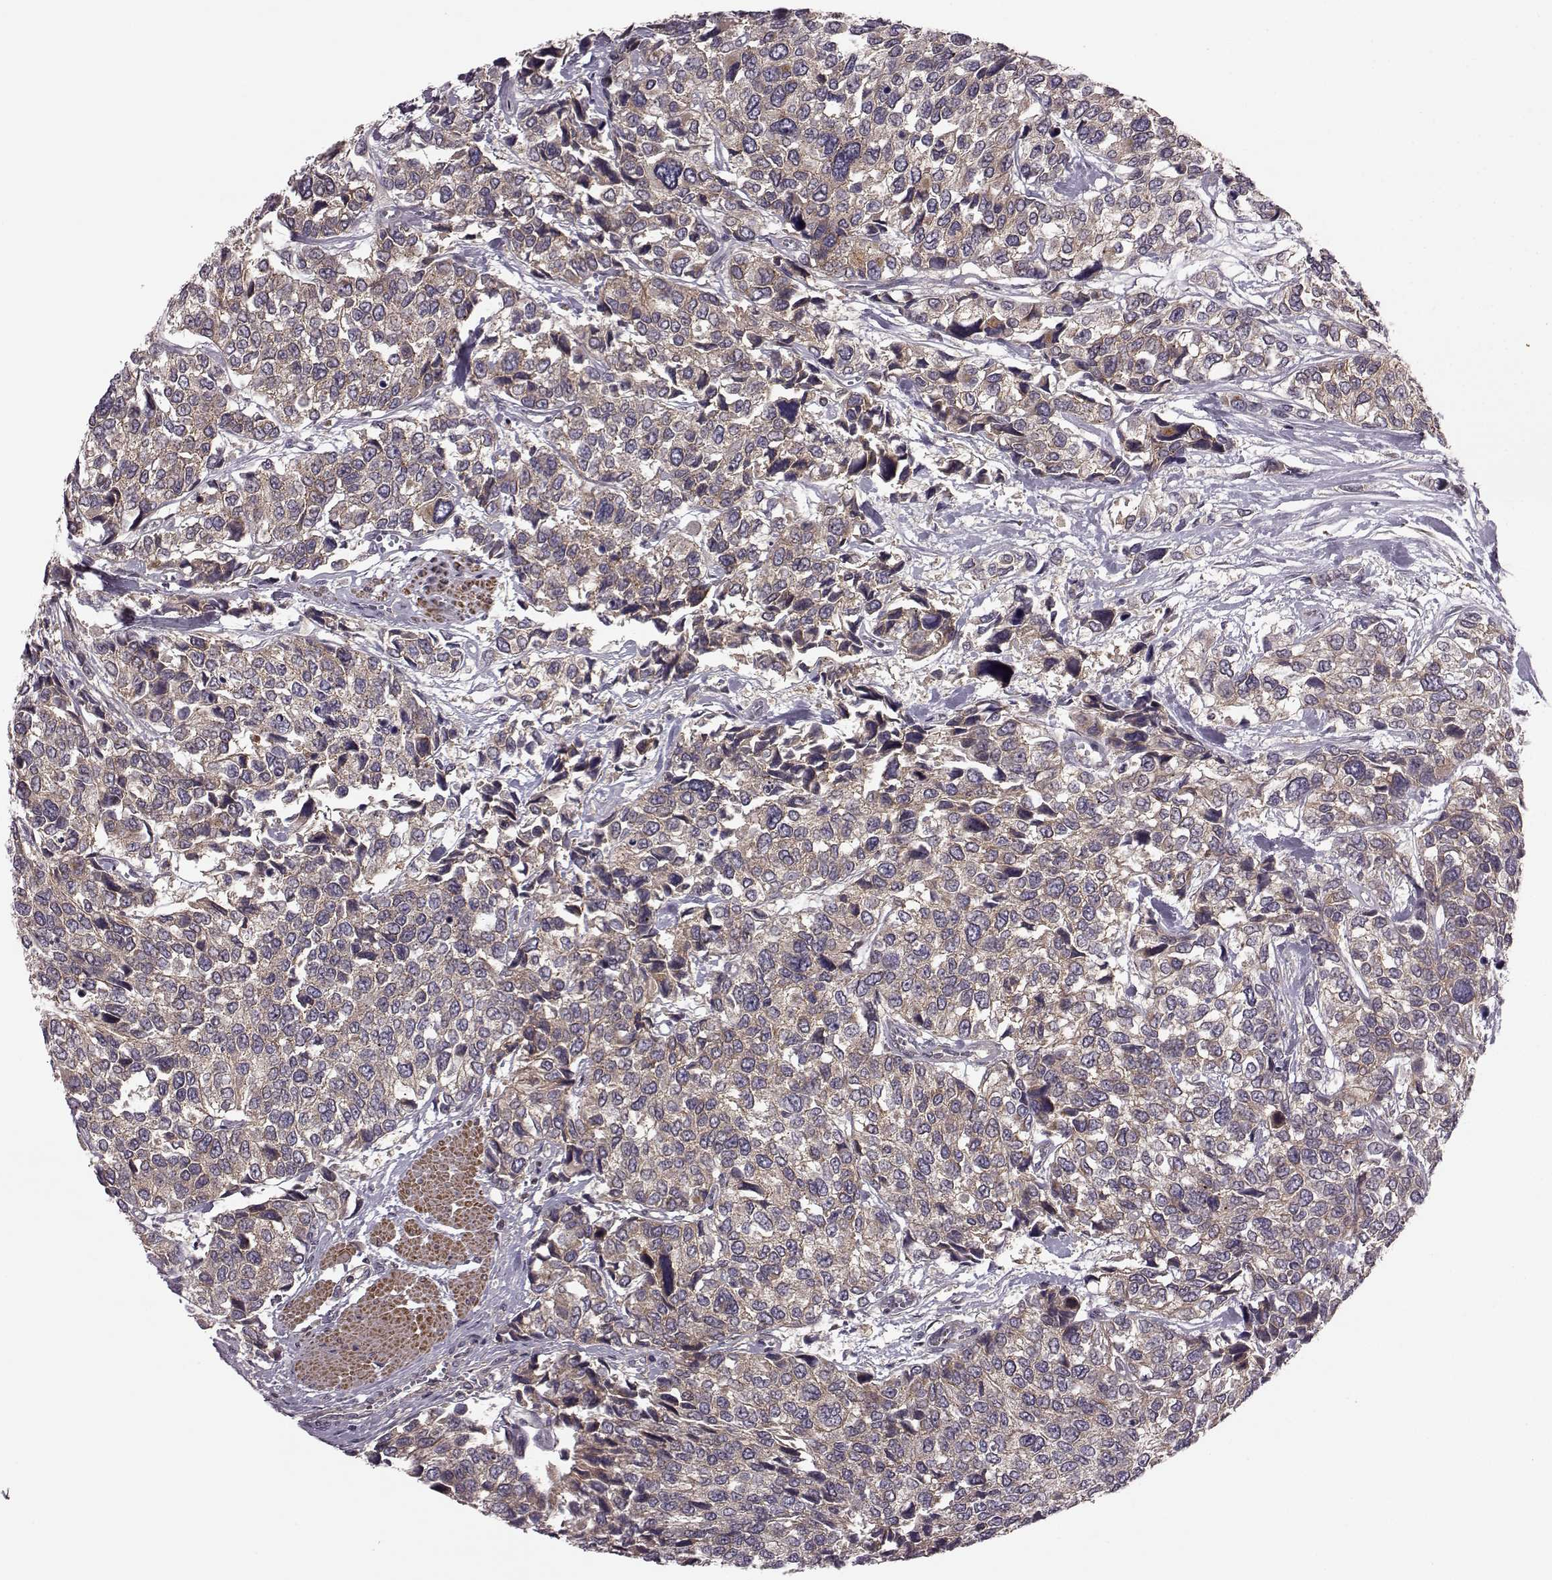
{"staining": {"intensity": "moderate", "quantity": ">75%", "location": "cytoplasmic/membranous"}, "tissue": "urothelial cancer", "cell_type": "Tumor cells", "image_type": "cancer", "snomed": [{"axis": "morphology", "description": "Urothelial carcinoma, High grade"}, {"axis": "topography", "description": "Urinary bladder"}], "caption": "Human urothelial cancer stained with a protein marker exhibits moderate staining in tumor cells.", "gene": "FNIP2", "patient": {"sex": "male", "age": 77}}